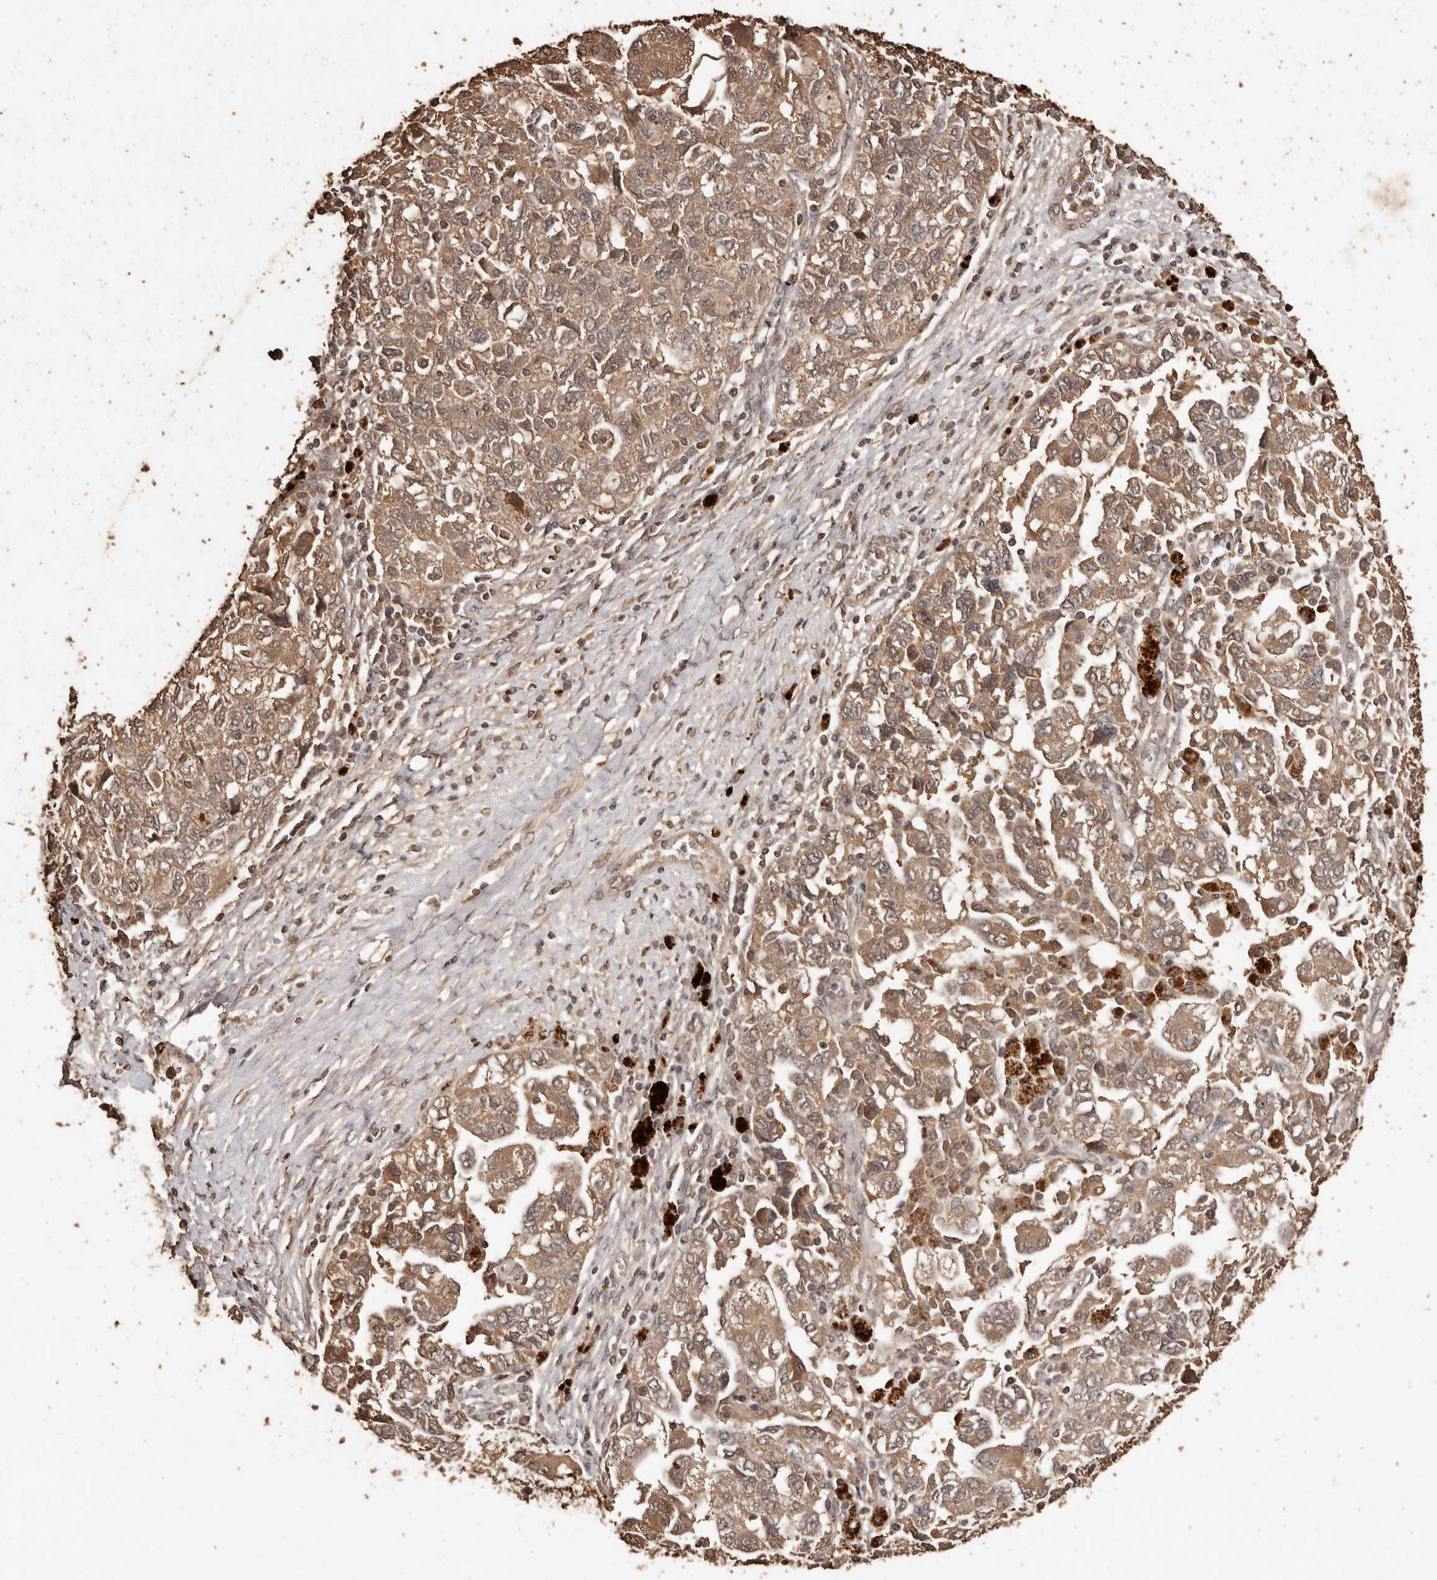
{"staining": {"intensity": "moderate", "quantity": ">75%", "location": "cytoplasmic/membranous"}, "tissue": "ovarian cancer", "cell_type": "Tumor cells", "image_type": "cancer", "snomed": [{"axis": "morphology", "description": "Carcinoma, NOS"}, {"axis": "morphology", "description": "Cystadenocarcinoma, serous, NOS"}, {"axis": "topography", "description": "Ovary"}], "caption": "IHC photomicrograph of neoplastic tissue: carcinoma (ovarian) stained using immunohistochemistry (IHC) shows medium levels of moderate protein expression localized specifically in the cytoplasmic/membranous of tumor cells, appearing as a cytoplasmic/membranous brown color.", "gene": "PKDCC", "patient": {"sex": "female", "age": 69}}